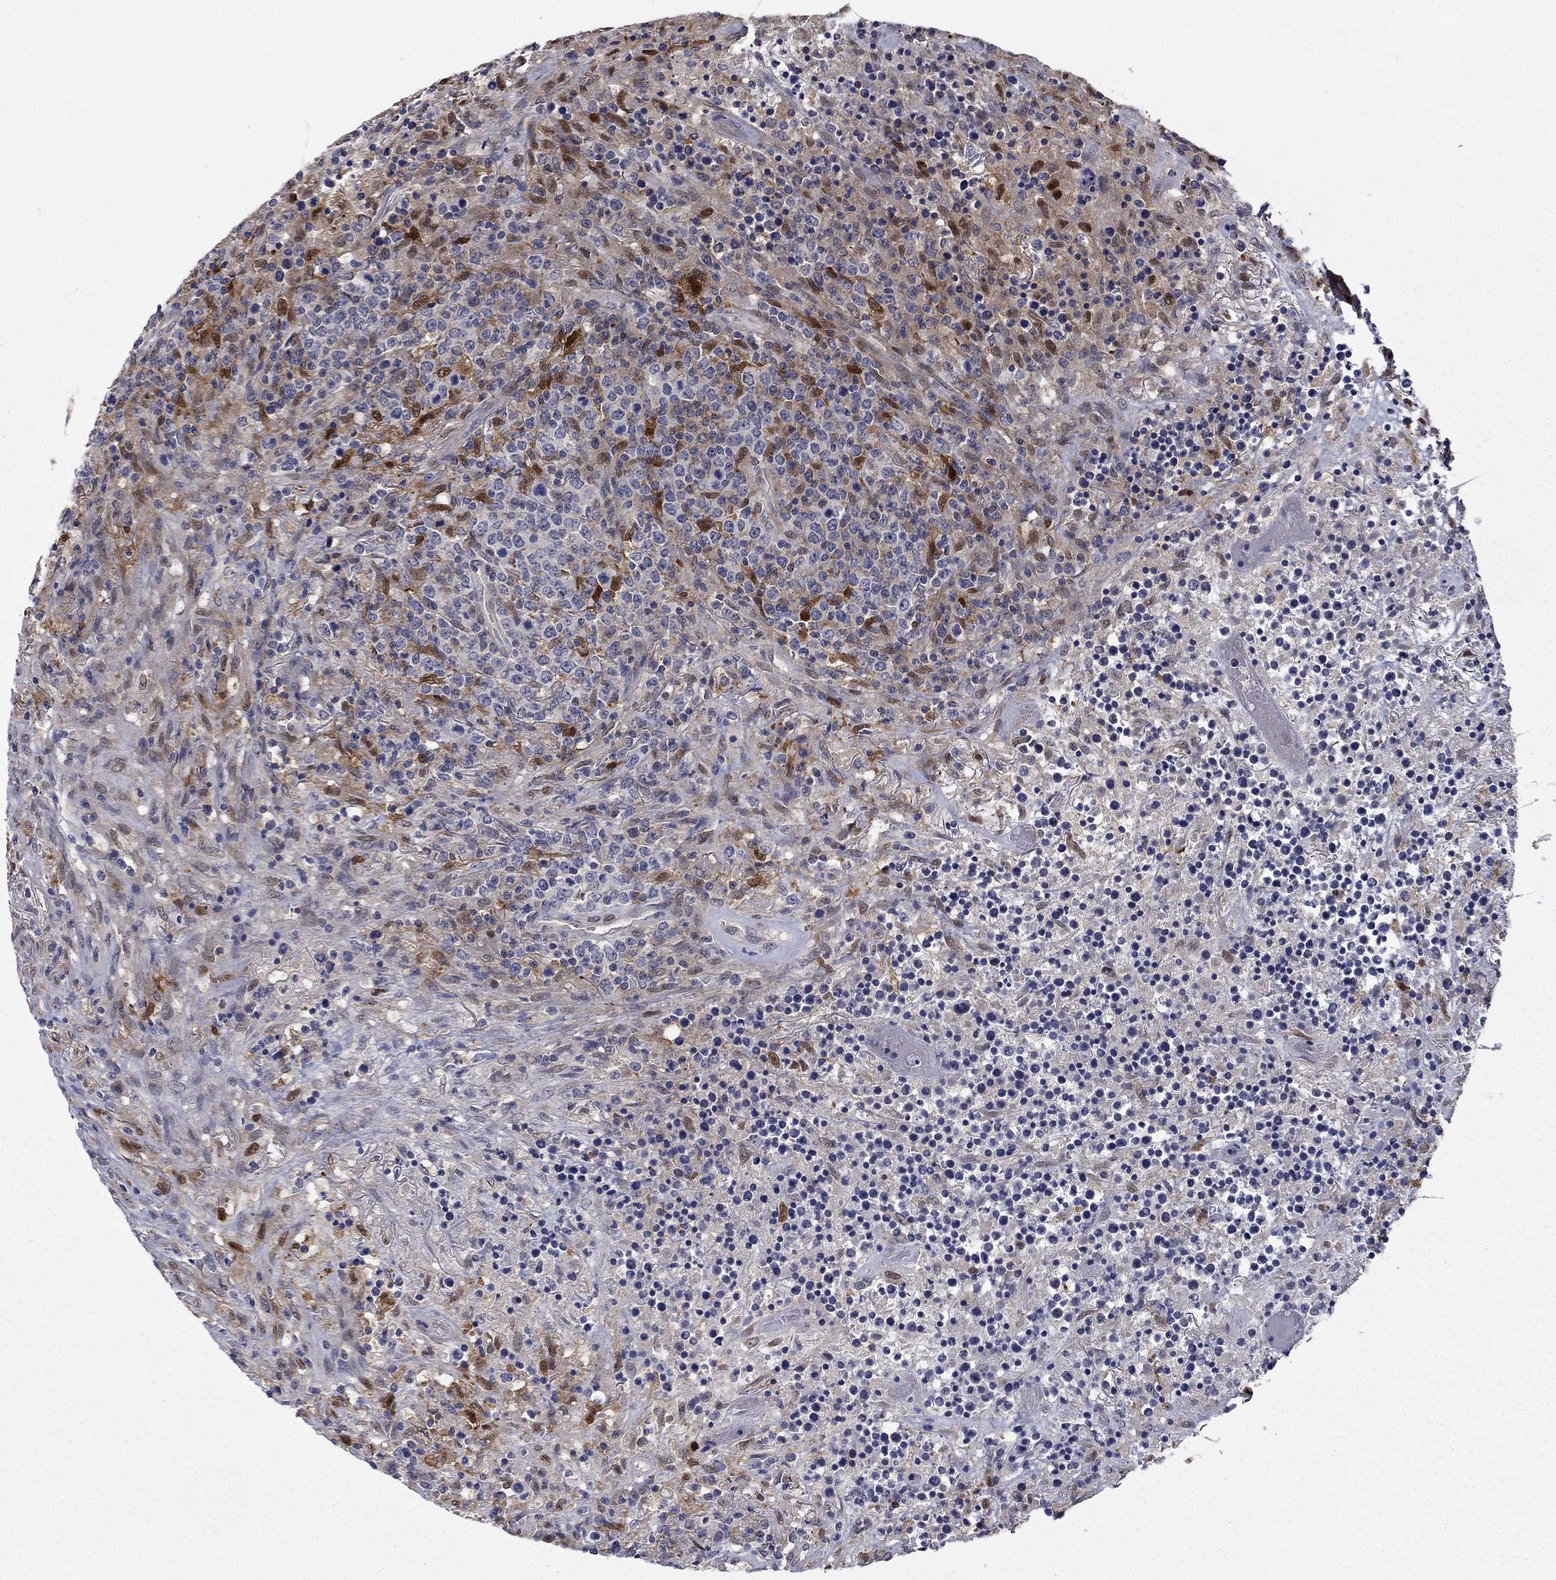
{"staining": {"intensity": "strong", "quantity": "<25%", "location": "nuclear"}, "tissue": "lymphoma", "cell_type": "Tumor cells", "image_type": "cancer", "snomed": [{"axis": "morphology", "description": "Malignant lymphoma, non-Hodgkin's type, High grade"}, {"axis": "topography", "description": "Lung"}], "caption": "The immunohistochemical stain shows strong nuclear staining in tumor cells of lymphoma tissue.", "gene": "CBR1", "patient": {"sex": "male", "age": 79}}